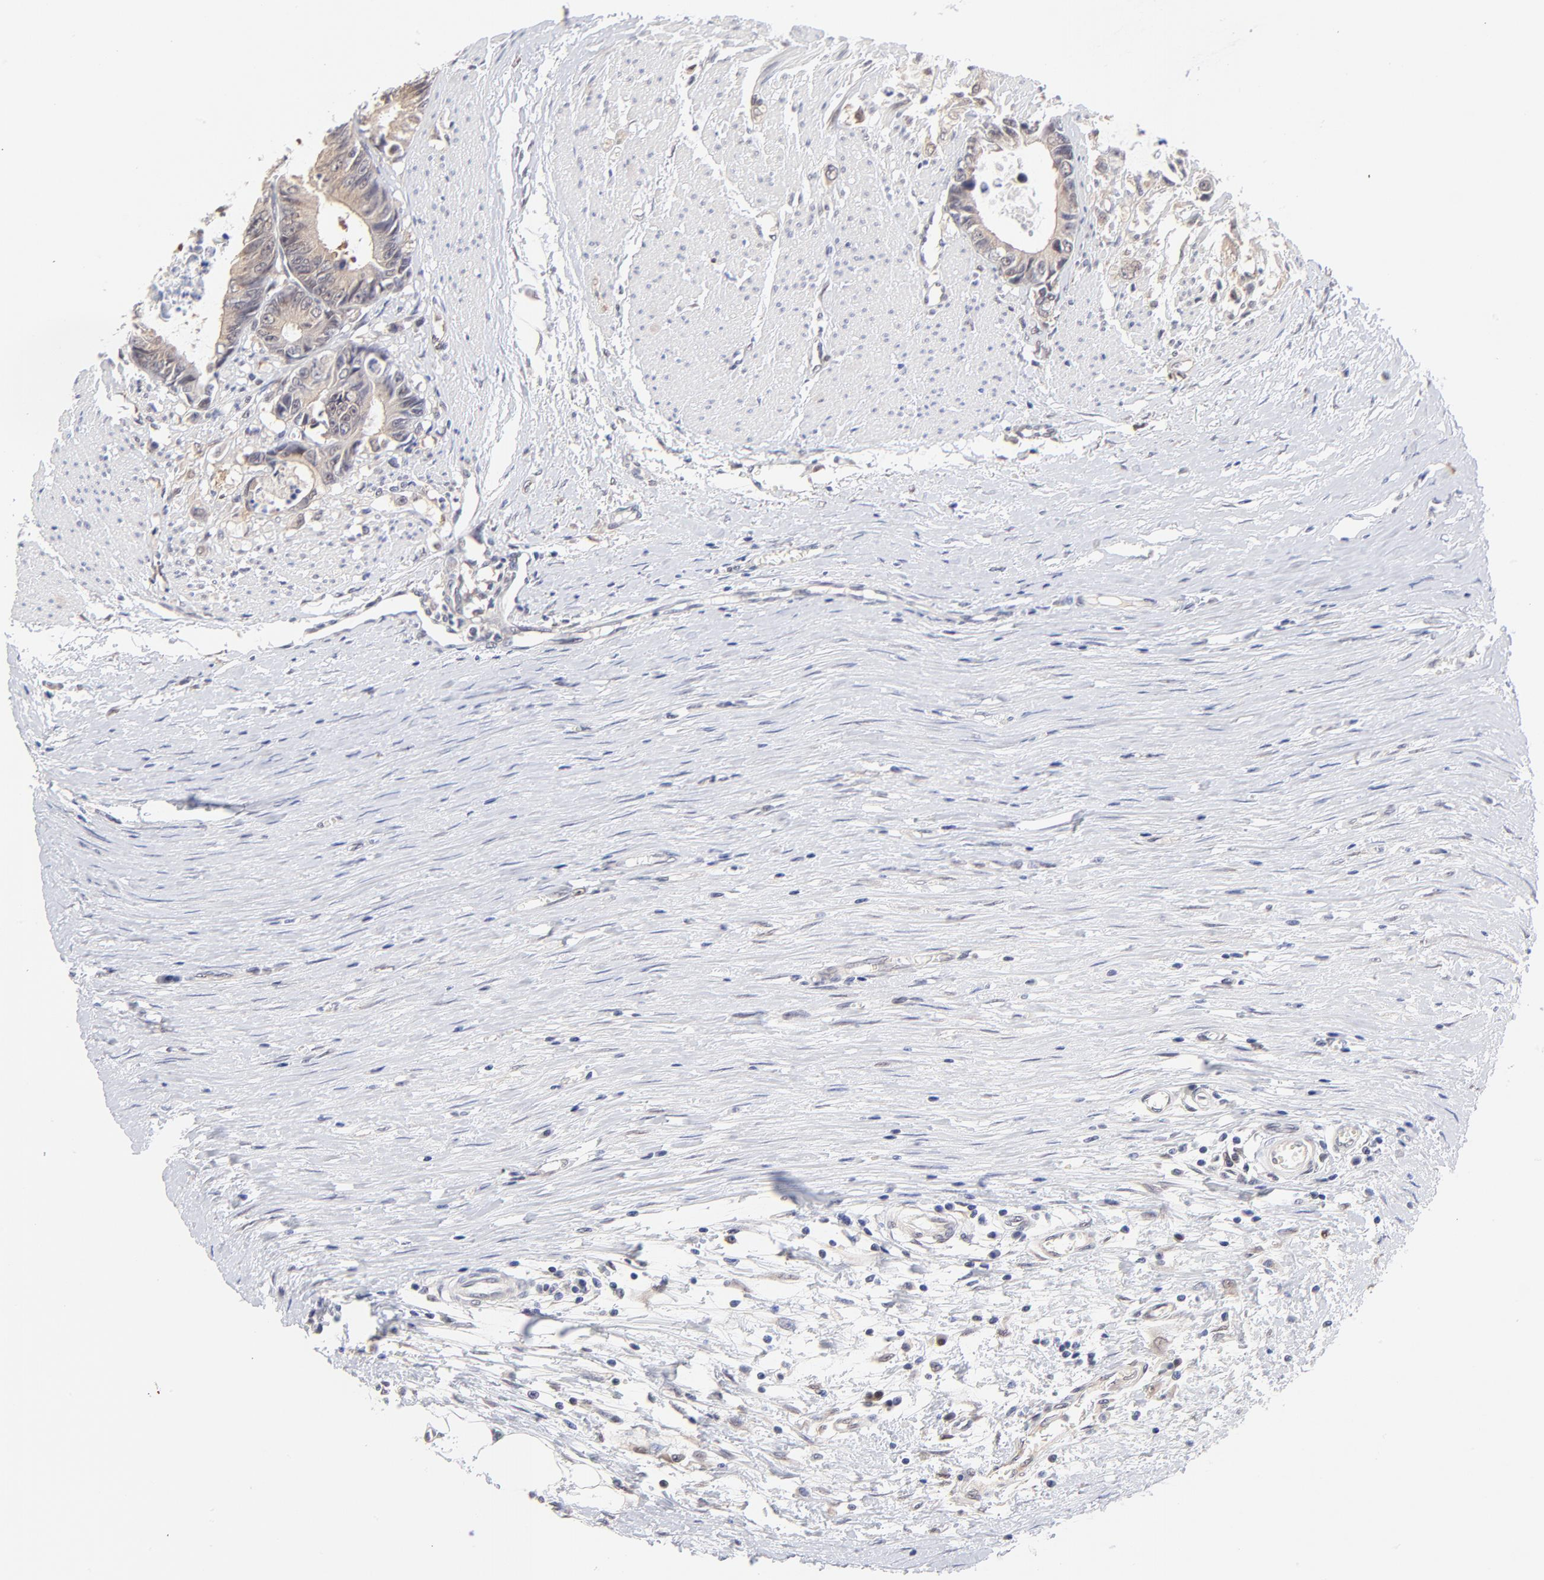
{"staining": {"intensity": "negative", "quantity": "none", "location": "none"}, "tissue": "colorectal cancer", "cell_type": "Tumor cells", "image_type": "cancer", "snomed": [{"axis": "morphology", "description": "Adenocarcinoma, NOS"}, {"axis": "topography", "description": "Rectum"}], "caption": "Protein analysis of colorectal cancer (adenocarcinoma) exhibits no significant staining in tumor cells. (DAB (3,3'-diaminobenzidine) immunohistochemistry (IHC), high magnification).", "gene": "TXNL1", "patient": {"sex": "female", "age": 98}}